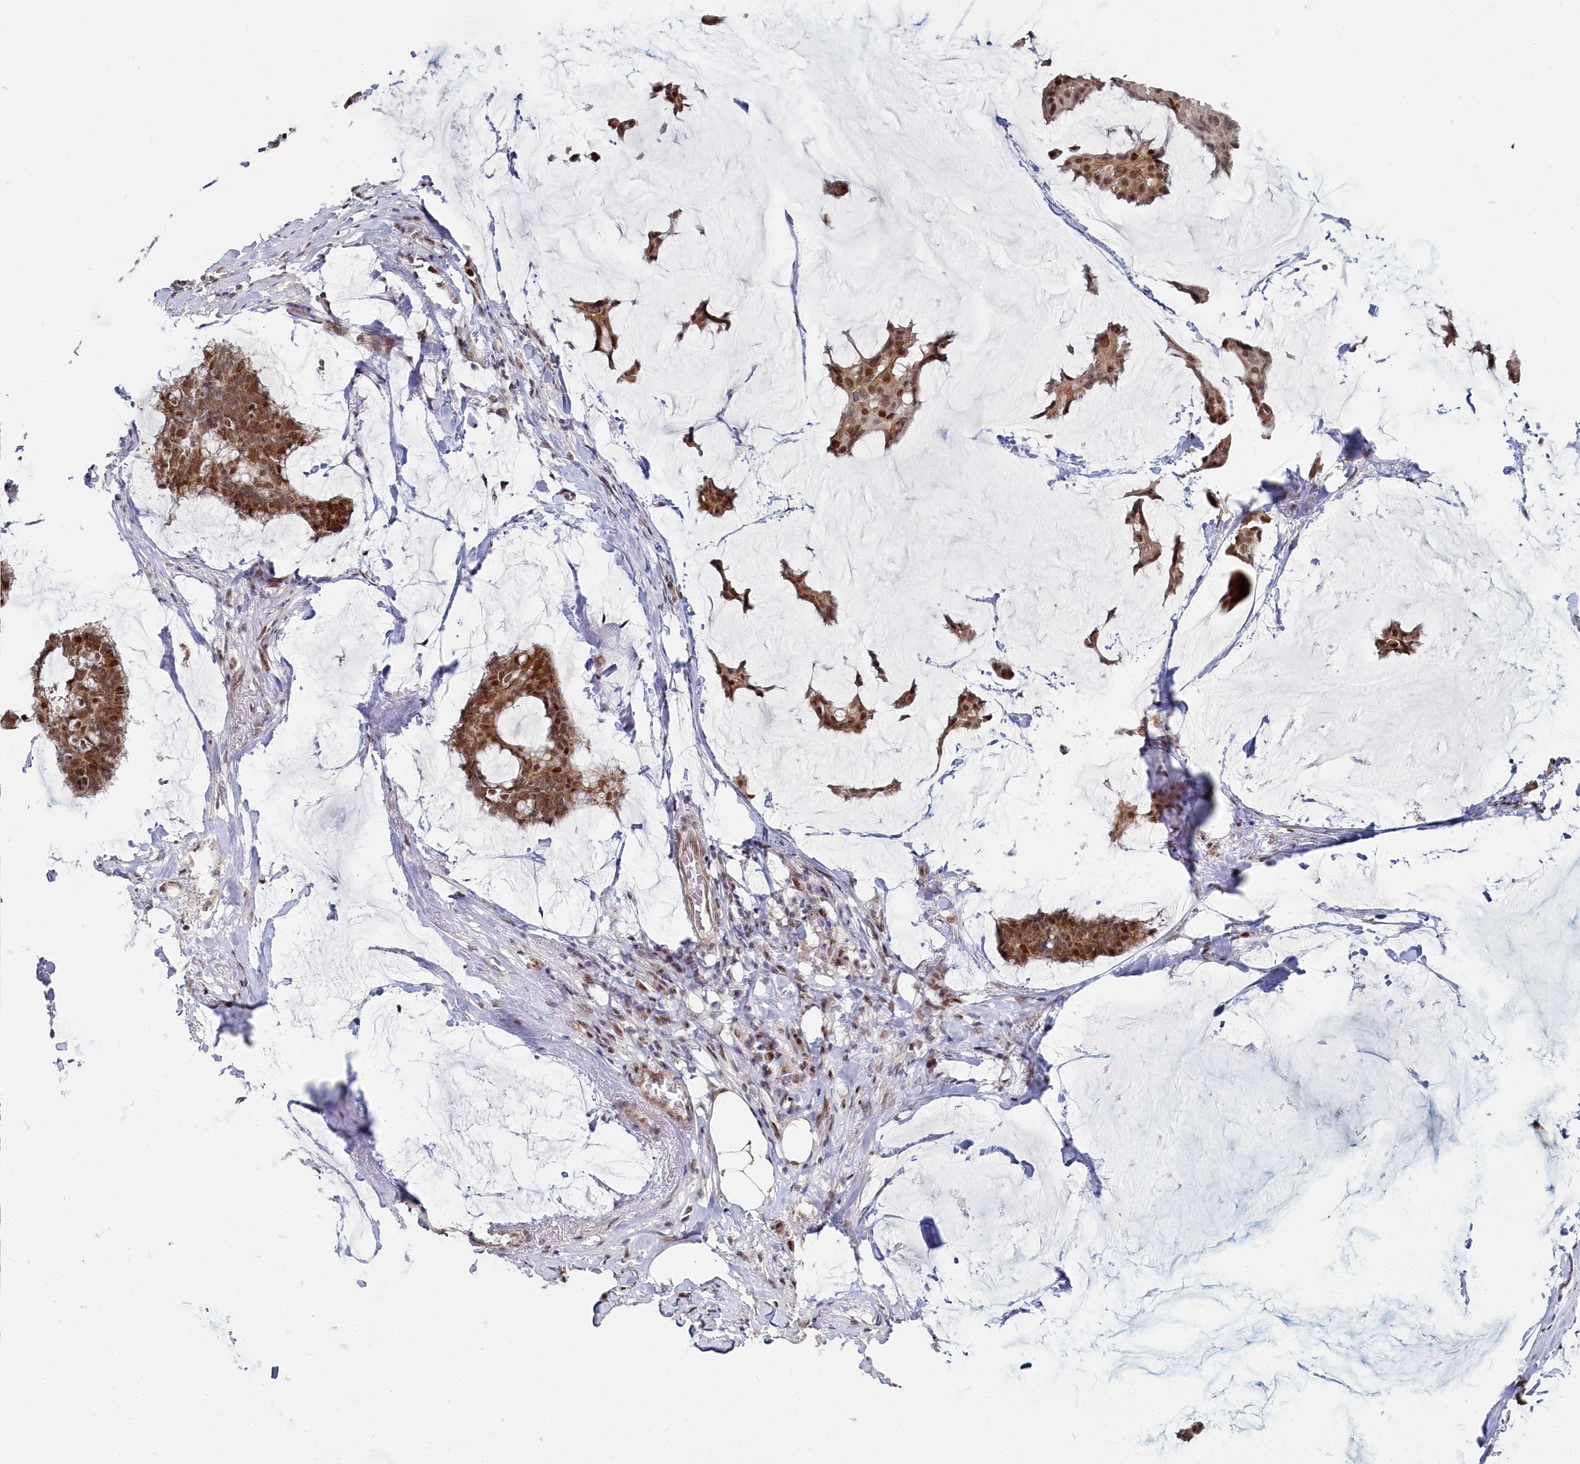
{"staining": {"intensity": "moderate", "quantity": ">75%", "location": "cytoplasmic/membranous,nuclear"}, "tissue": "breast cancer", "cell_type": "Tumor cells", "image_type": "cancer", "snomed": [{"axis": "morphology", "description": "Duct carcinoma"}, {"axis": "topography", "description": "Breast"}], "caption": "Breast infiltrating ductal carcinoma stained for a protein (brown) displays moderate cytoplasmic/membranous and nuclear positive positivity in approximately >75% of tumor cells.", "gene": "BUB3", "patient": {"sex": "female", "age": 93}}